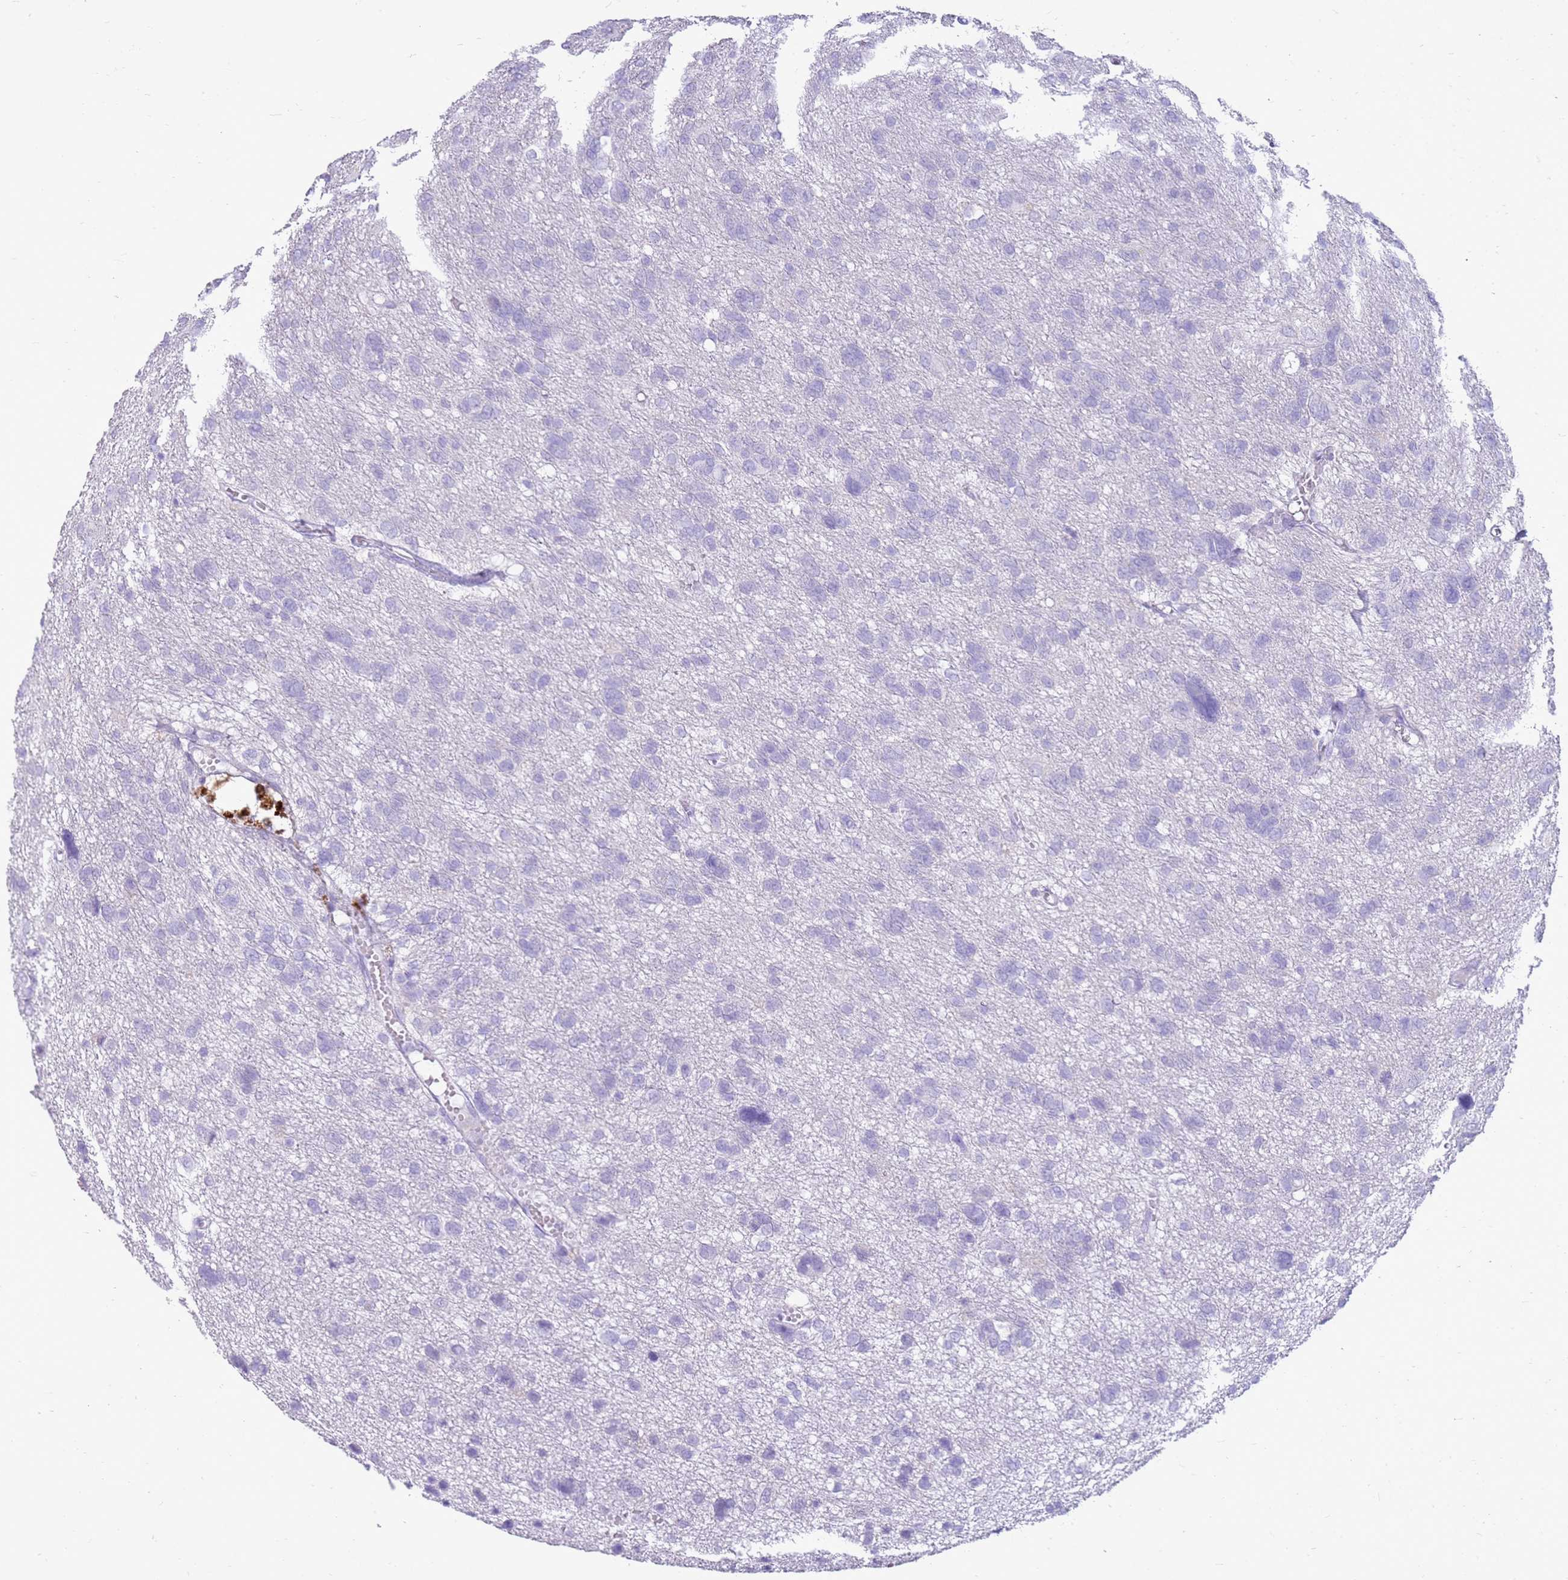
{"staining": {"intensity": "negative", "quantity": "none", "location": "none"}, "tissue": "glioma", "cell_type": "Tumor cells", "image_type": "cancer", "snomed": [{"axis": "morphology", "description": "Glioma, malignant, High grade"}, {"axis": "topography", "description": "Brain"}], "caption": "This micrograph is of glioma stained with IHC to label a protein in brown with the nuclei are counter-stained blue. There is no staining in tumor cells. (DAB immunohistochemistry (IHC), high magnification).", "gene": "CA8", "patient": {"sex": "female", "age": 59}}